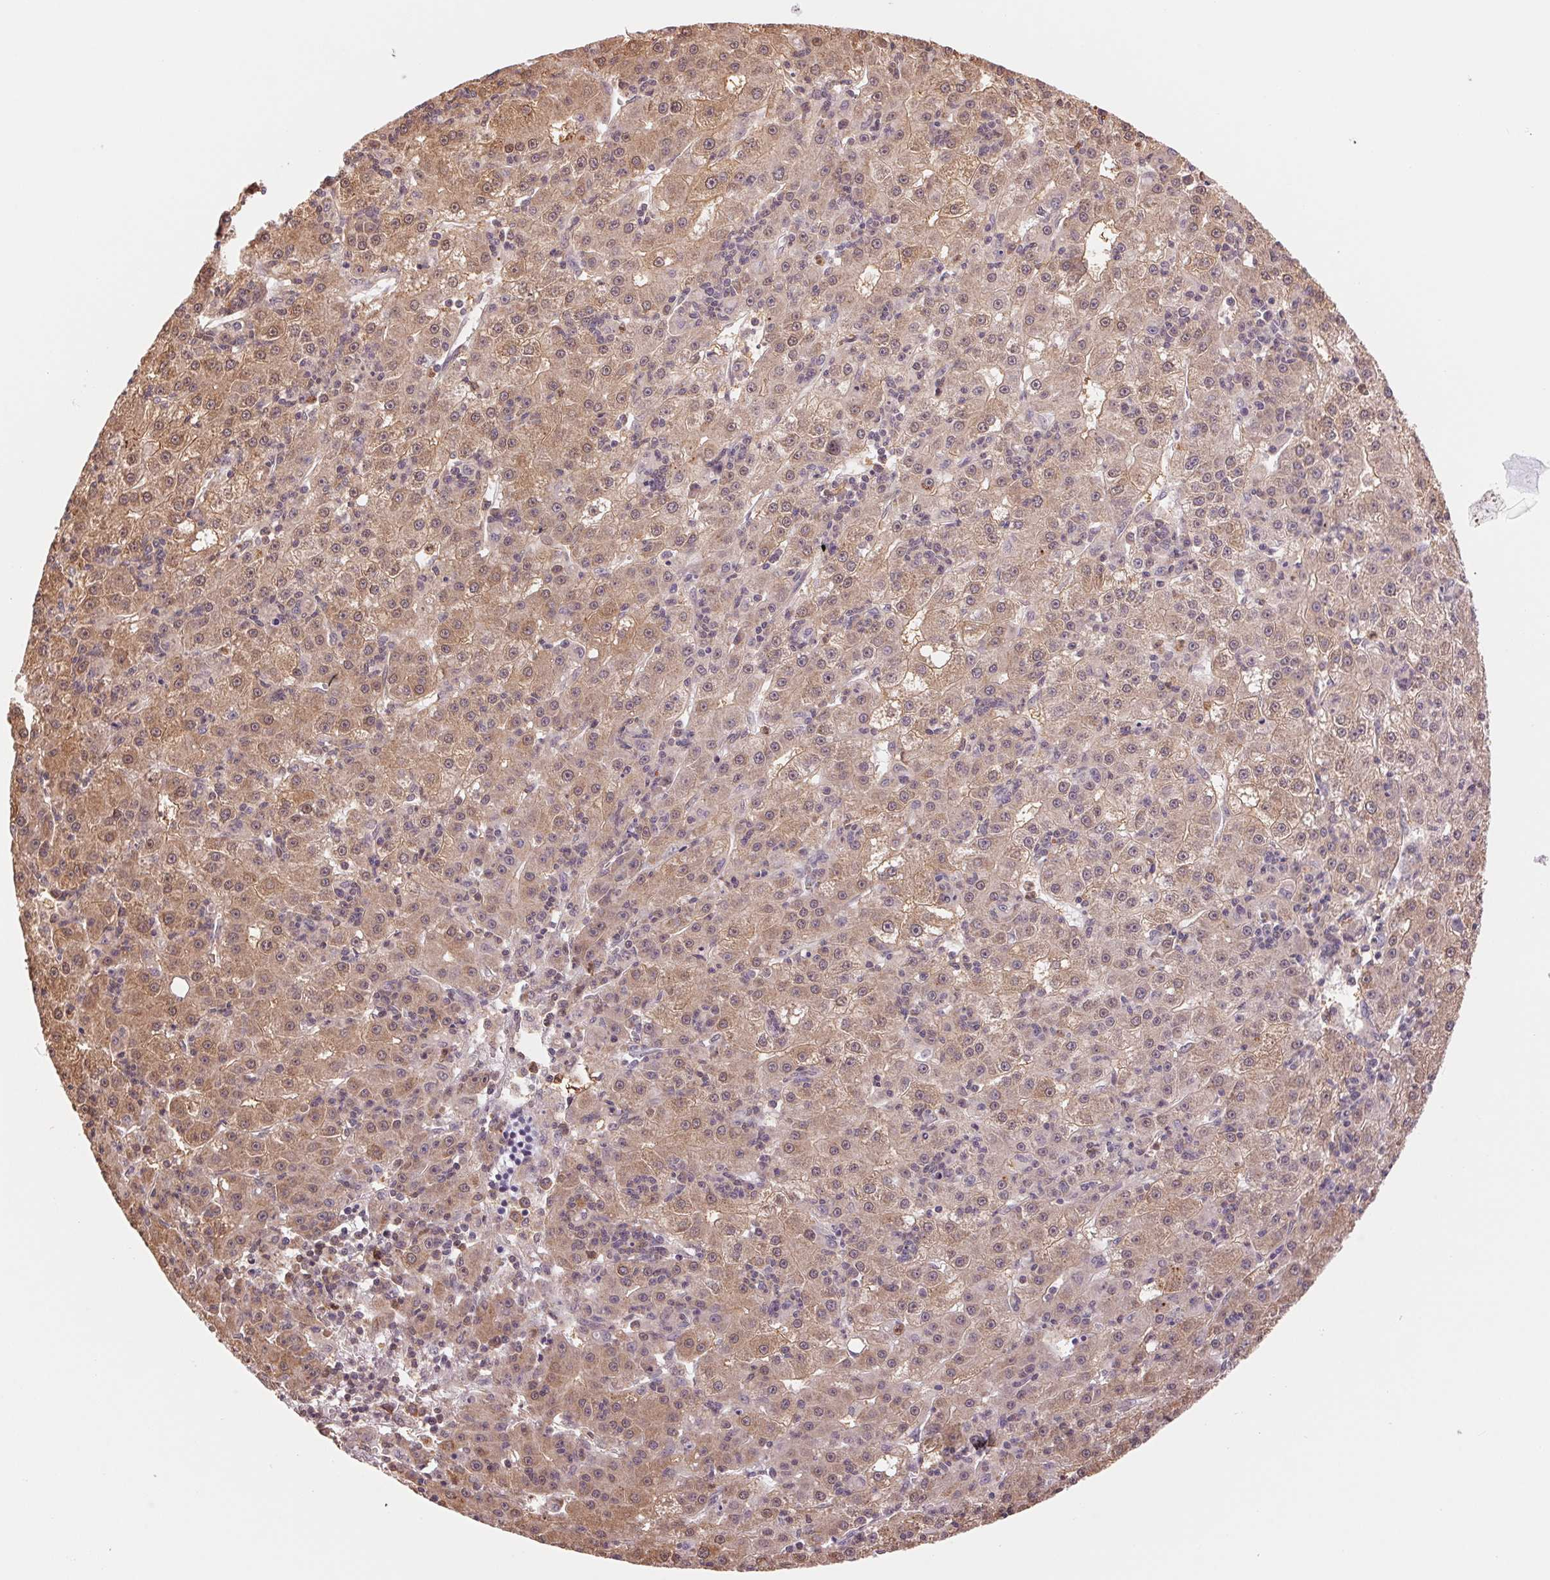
{"staining": {"intensity": "weak", "quantity": ">75%", "location": "cytoplasmic/membranous,nuclear"}, "tissue": "liver cancer", "cell_type": "Tumor cells", "image_type": "cancer", "snomed": [{"axis": "morphology", "description": "Carcinoma, Hepatocellular, NOS"}, {"axis": "topography", "description": "Liver"}], "caption": "This is an image of immunohistochemistry staining of liver cancer, which shows weak staining in the cytoplasmic/membranous and nuclear of tumor cells.", "gene": "CDC123", "patient": {"sex": "male", "age": 76}}